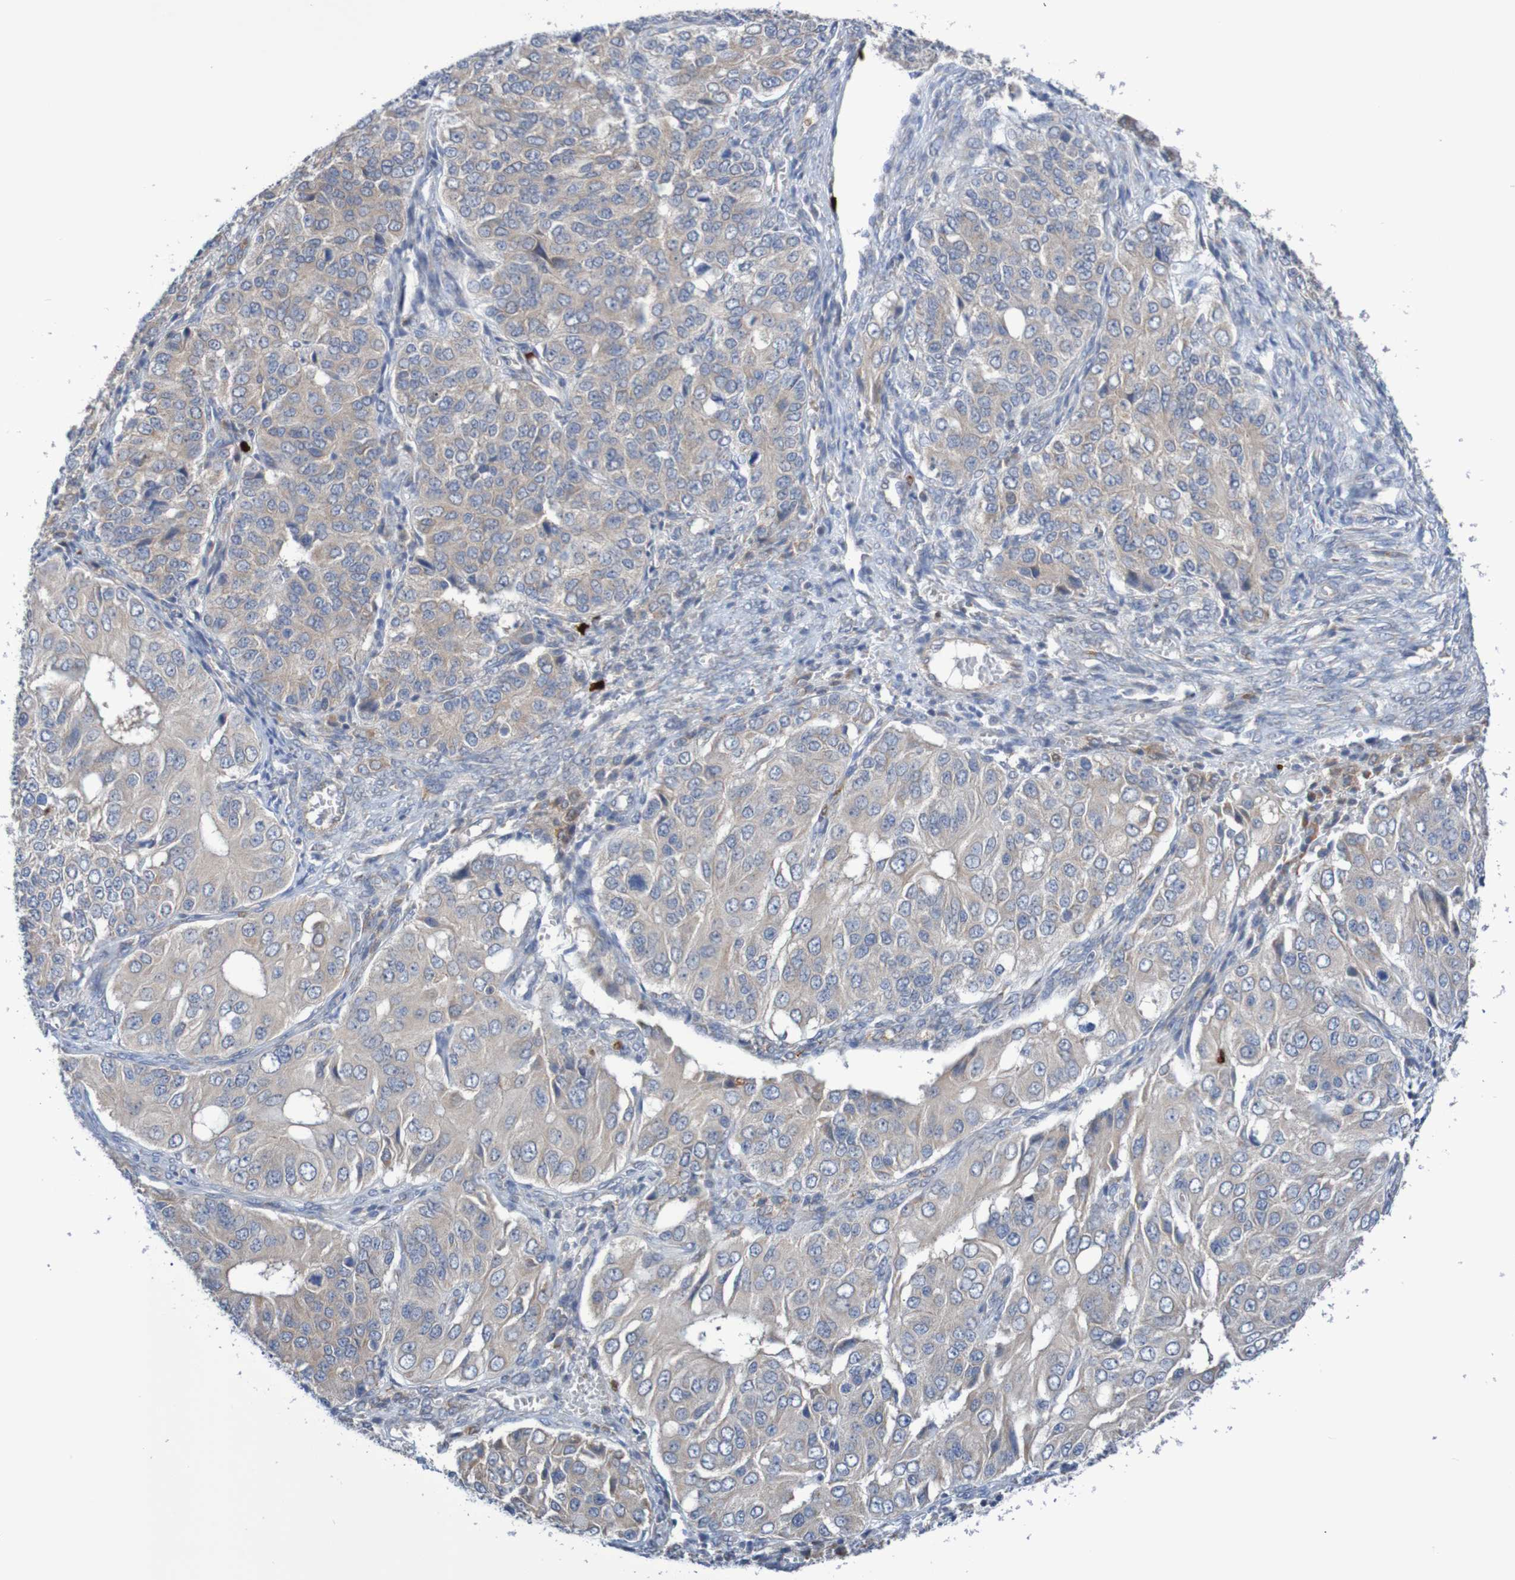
{"staining": {"intensity": "weak", "quantity": ">75%", "location": "cytoplasmic/membranous"}, "tissue": "ovarian cancer", "cell_type": "Tumor cells", "image_type": "cancer", "snomed": [{"axis": "morphology", "description": "Carcinoma, endometroid"}, {"axis": "topography", "description": "Ovary"}], "caption": "Protein positivity by IHC shows weak cytoplasmic/membranous staining in about >75% of tumor cells in ovarian cancer.", "gene": "PARP4", "patient": {"sex": "female", "age": 51}}